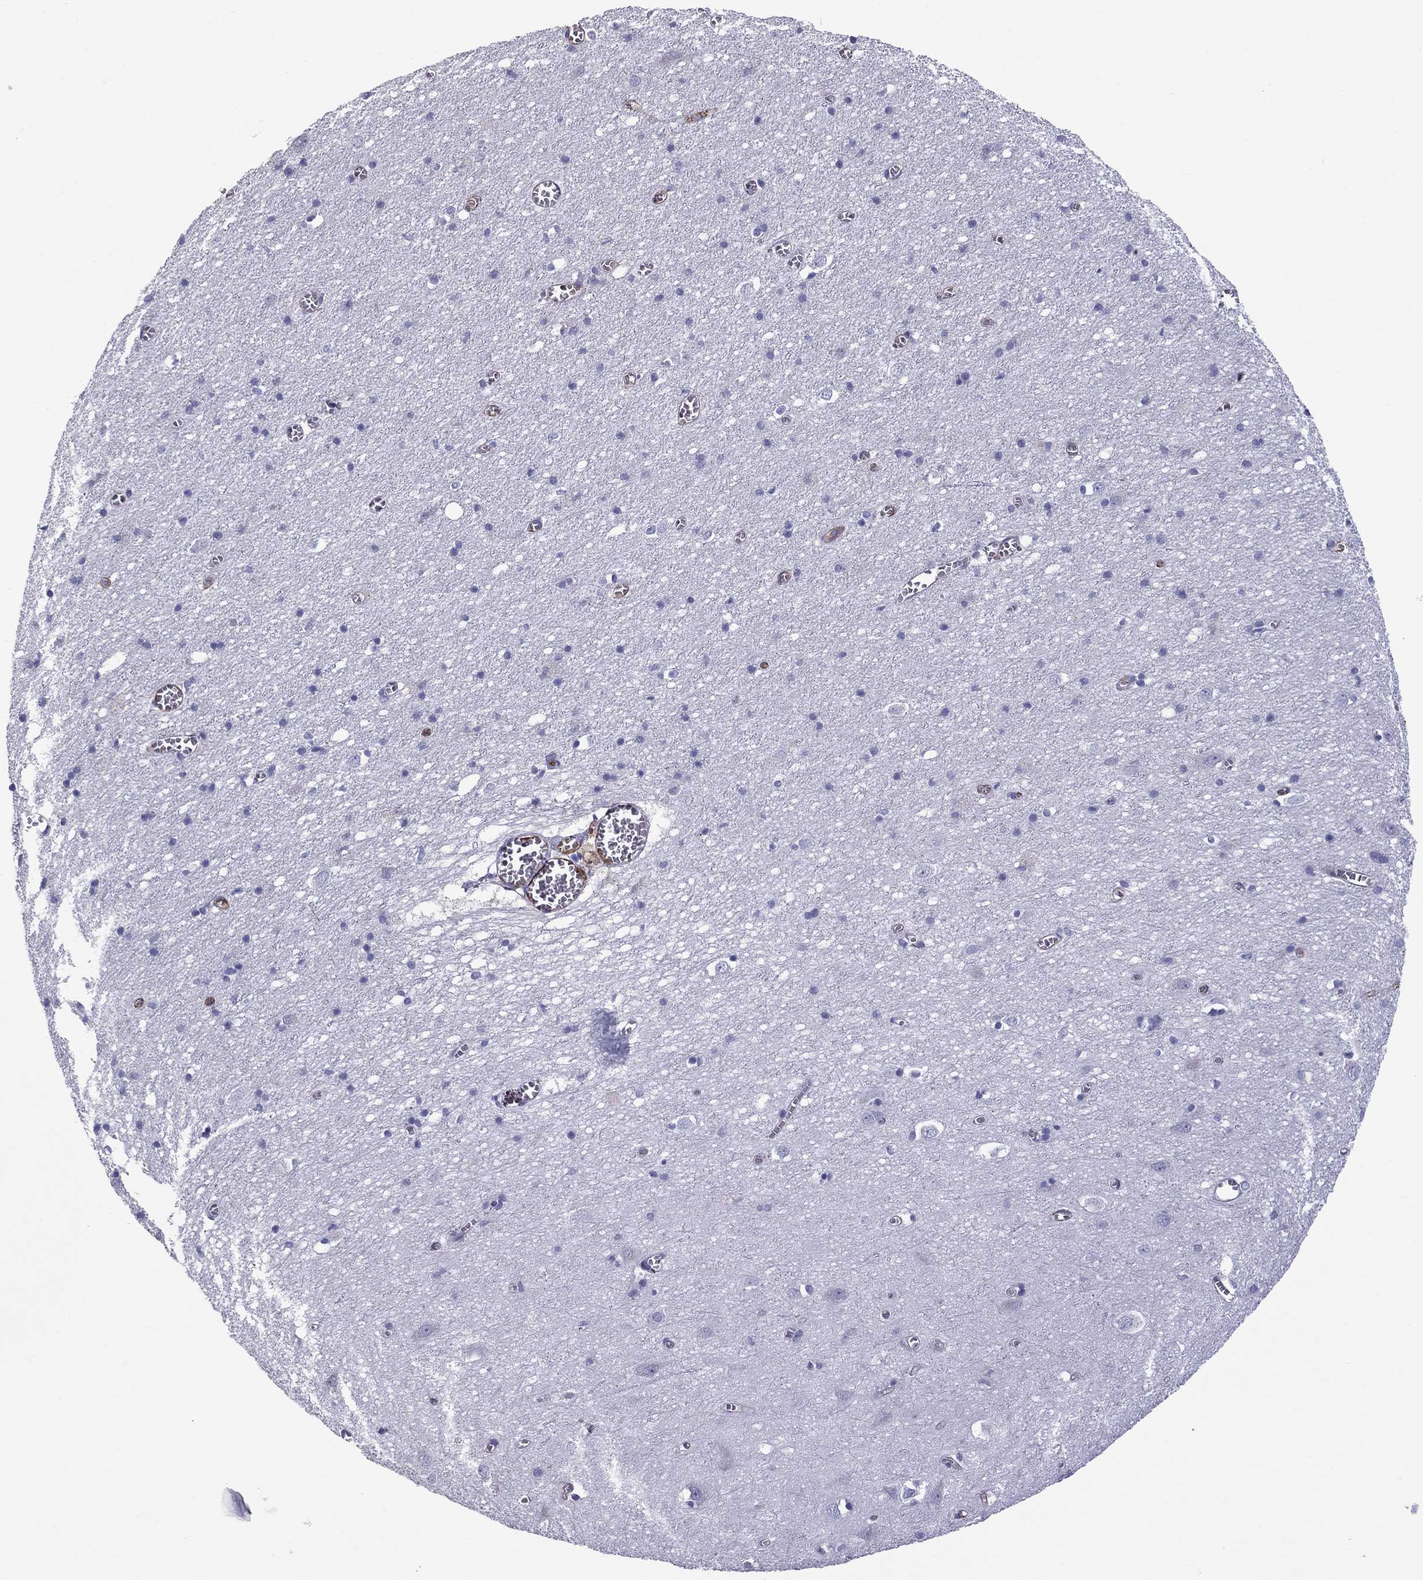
{"staining": {"intensity": "negative", "quantity": "none", "location": "none"}, "tissue": "cerebral cortex", "cell_type": "Endothelial cells", "image_type": "normal", "snomed": [{"axis": "morphology", "description": "Normal tissue, NOS"}, {"axis": "topography", "description": "Cerebral cortex"}], "caption": "Cerebral cortex stained for a protein using immunohistochemistry (IHC) shows no positivity endothelial cells.", "gene": "SCART1", "patient": {"sex": "male", "age": 70}}